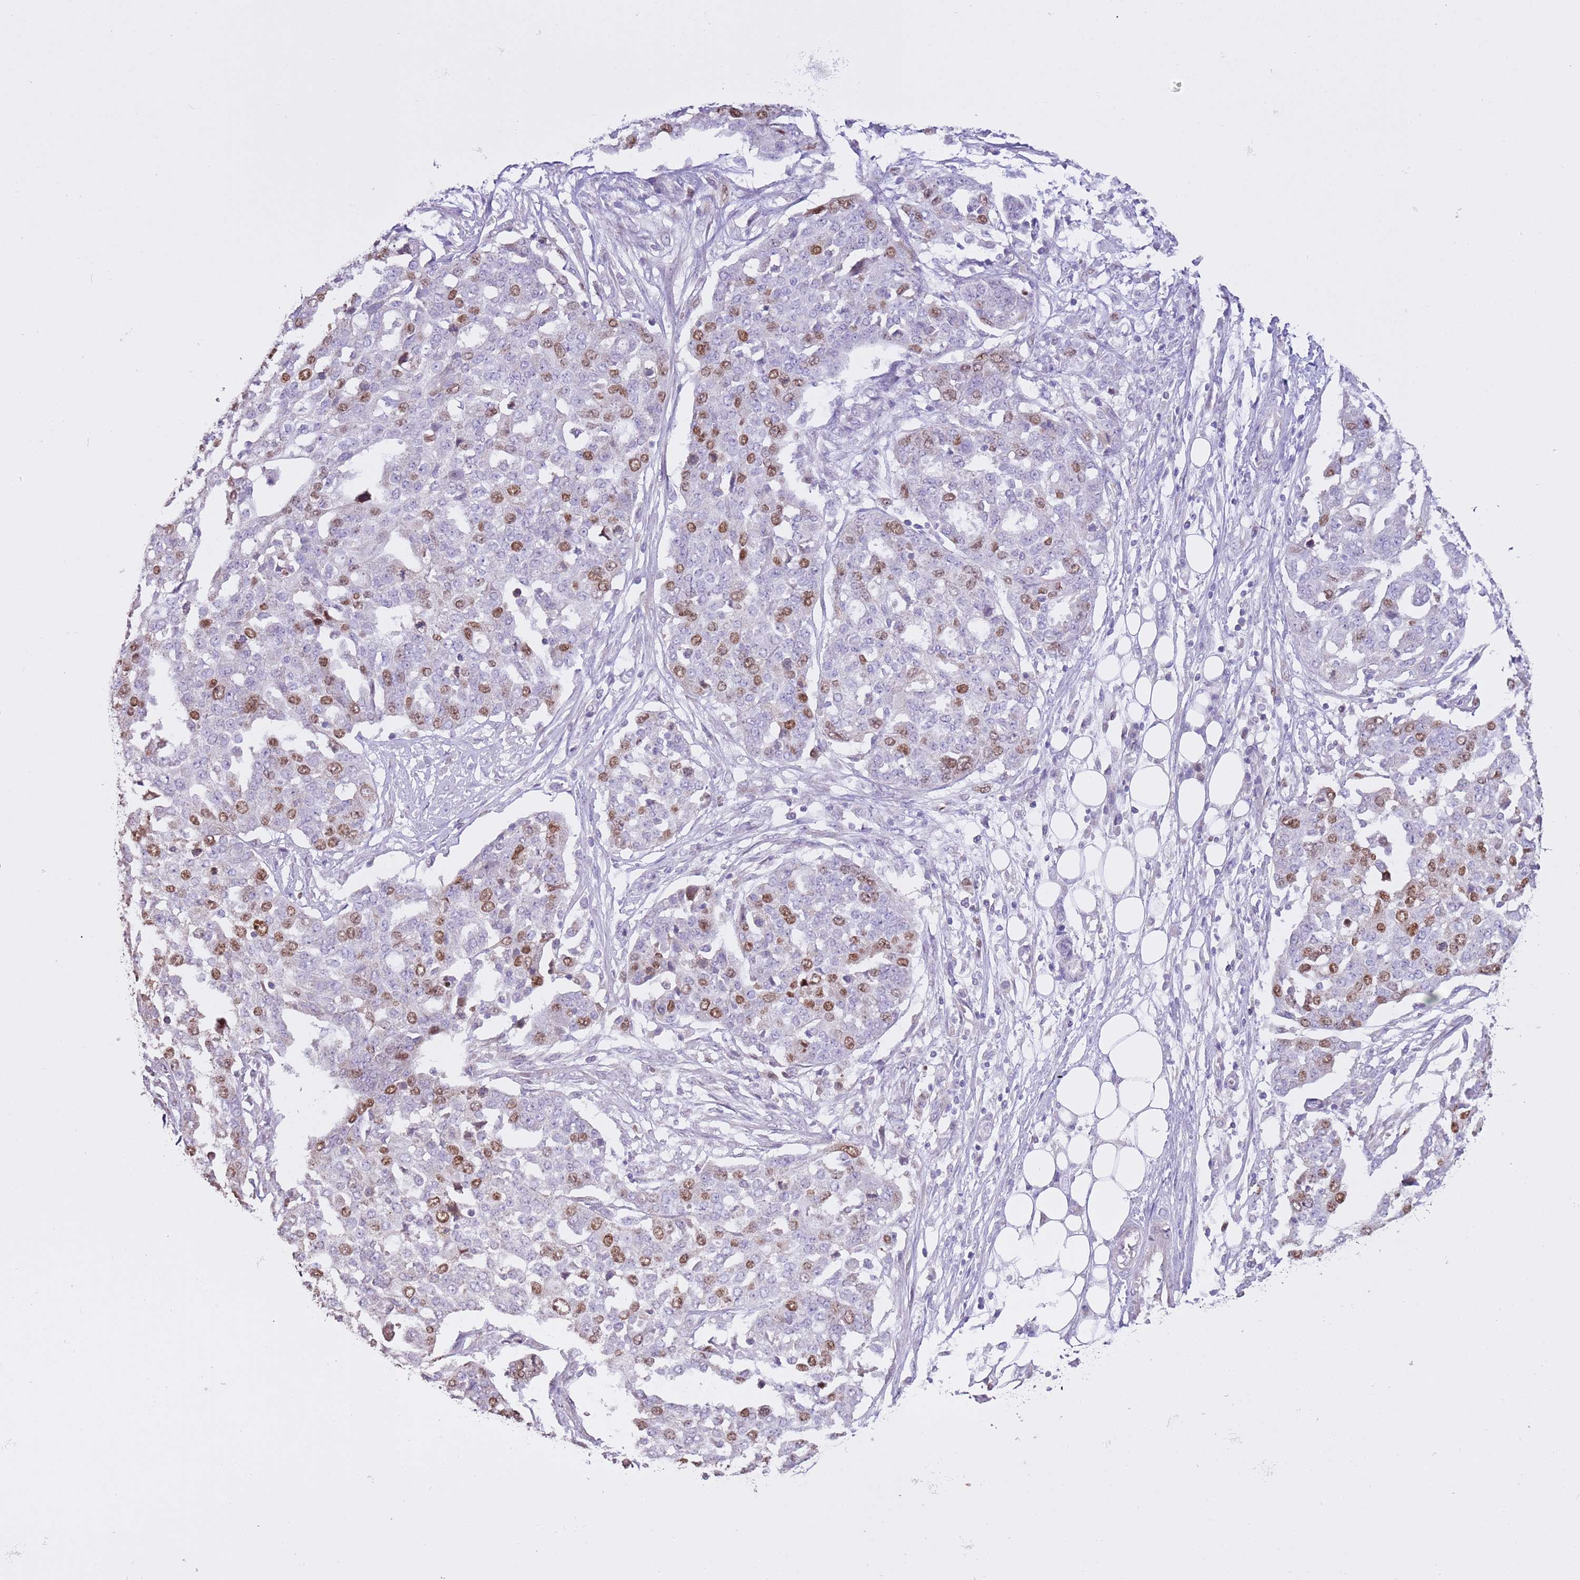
{"staining": {"intensity": "moderate", "quantity": "25%-75%", "location": "nuclear"}, "tissue": "ovarian cancer", "cell_type": "Tumor cells", "image_type": "cancer", "snomed": [{"axis": "morphology", "description": "Cystadenocarcinoma, serous, NOS"}, {"axis": "topography", "description": "Soft tissue"}, {"axis": "topography", "description": "Ovary"}], "caption": "Immunohistochemistry image of neoplastic tissue: ovarian cancer (serous cystadenocarcinoma) stained using immunohistochemistry reveals medium levels of moderate protein expression localized specifically in the nuclear of tumor cells, appearing as a nuclear brown color.", "gene": "GMNN", "patient": {"sex": "female", "age": 57}}